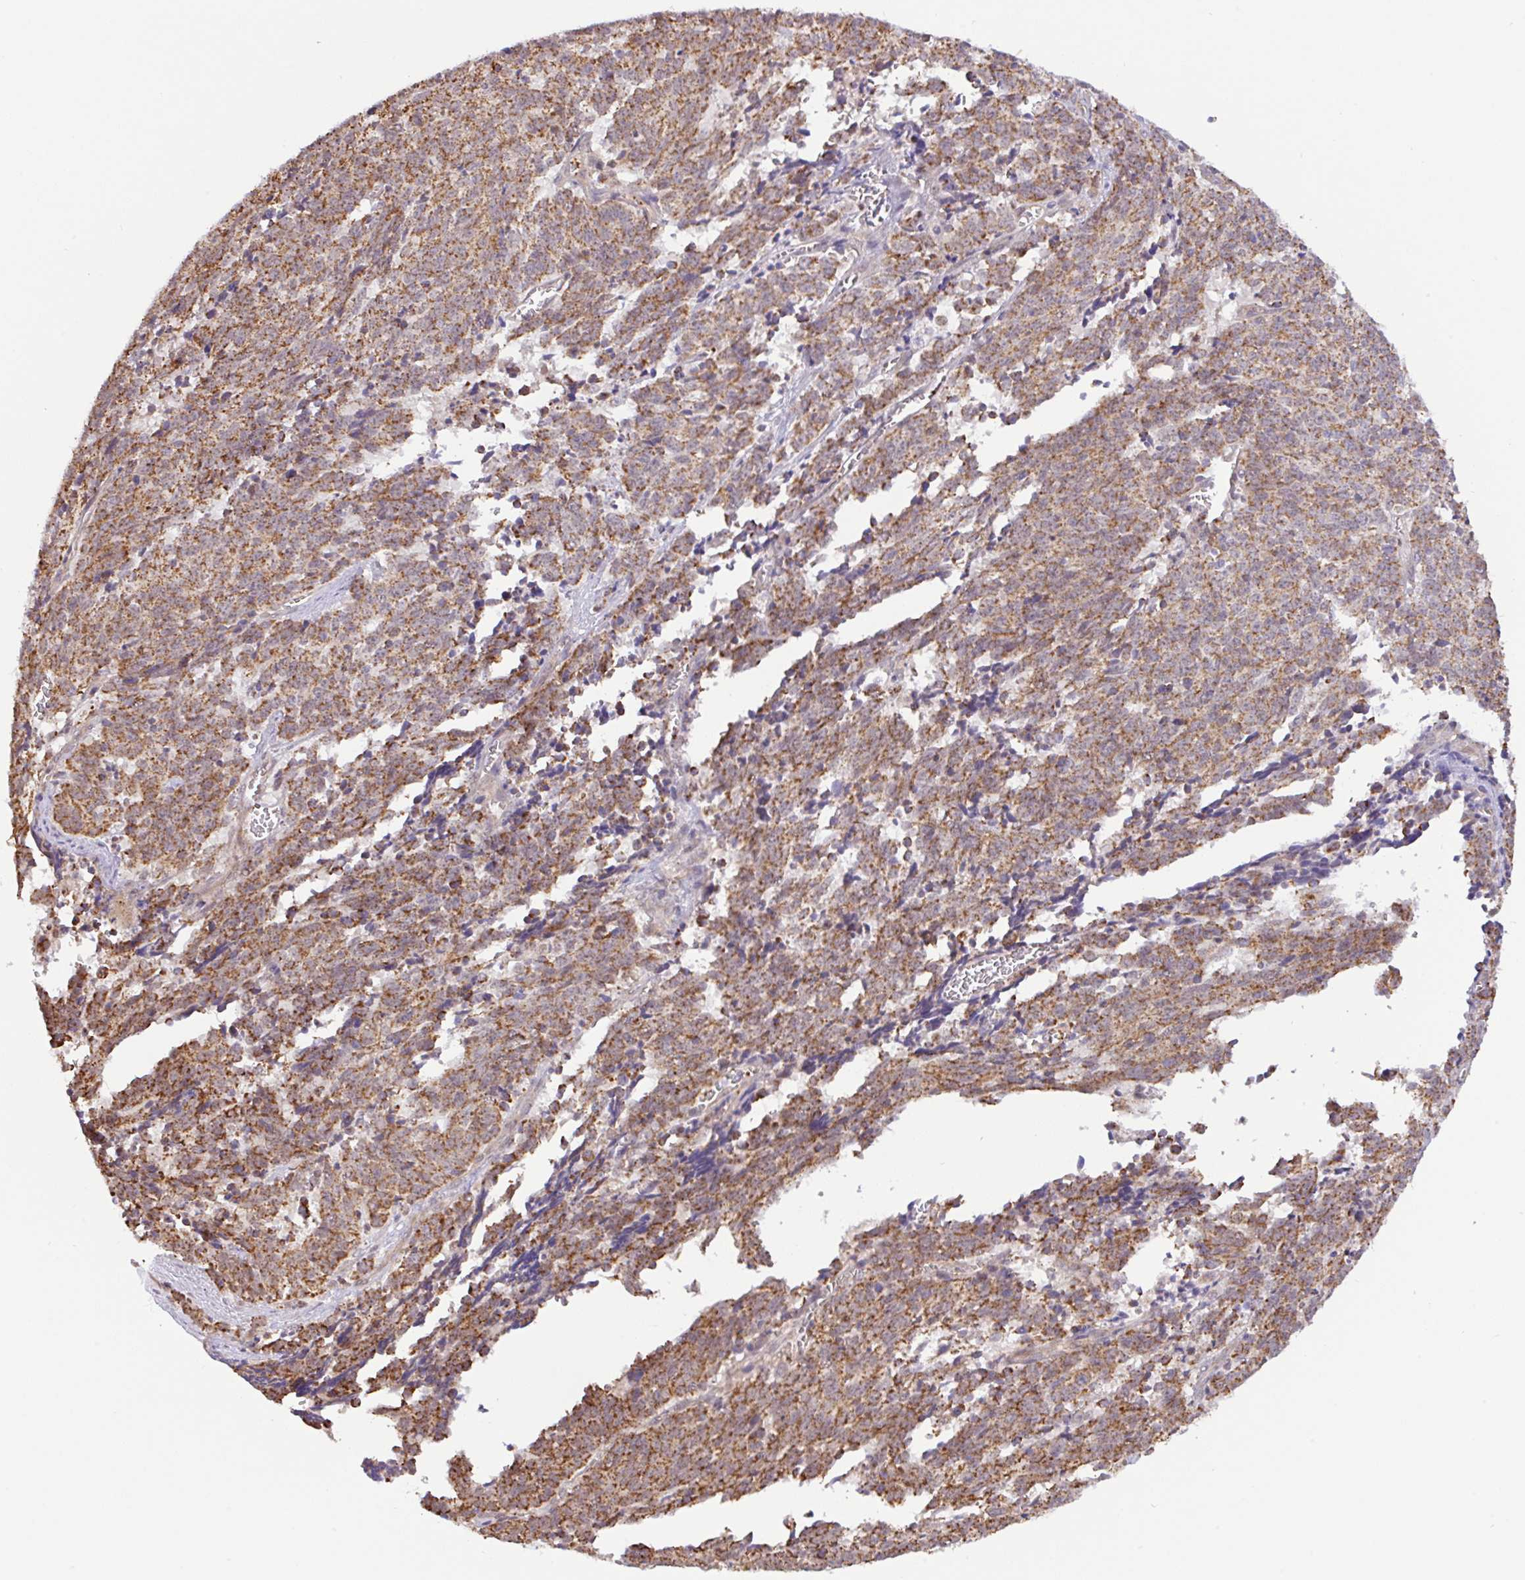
{"staining": {"intensity": "moderate", "quantity": ">75%", "location": "cytoplasmic/membranous"}, "tissue": "cervical cancer", "cell_type": "Tumor cells", "image_type": "cancer", "snomed": [{"axis": "morphology", "description": "Squamous cell carcinoma, NOS"}, {"axis": "topography", "description": "Cervix"}], "caption": "Immunohistochemistry of human cervical cancer (squamous cell carcinoma) displays medium levels of moderate cytoplasmic/membranous expression in about >75% of tumor cells.", "gene": "DLEU7", "patient": {"sex": "female", "age": 29}}